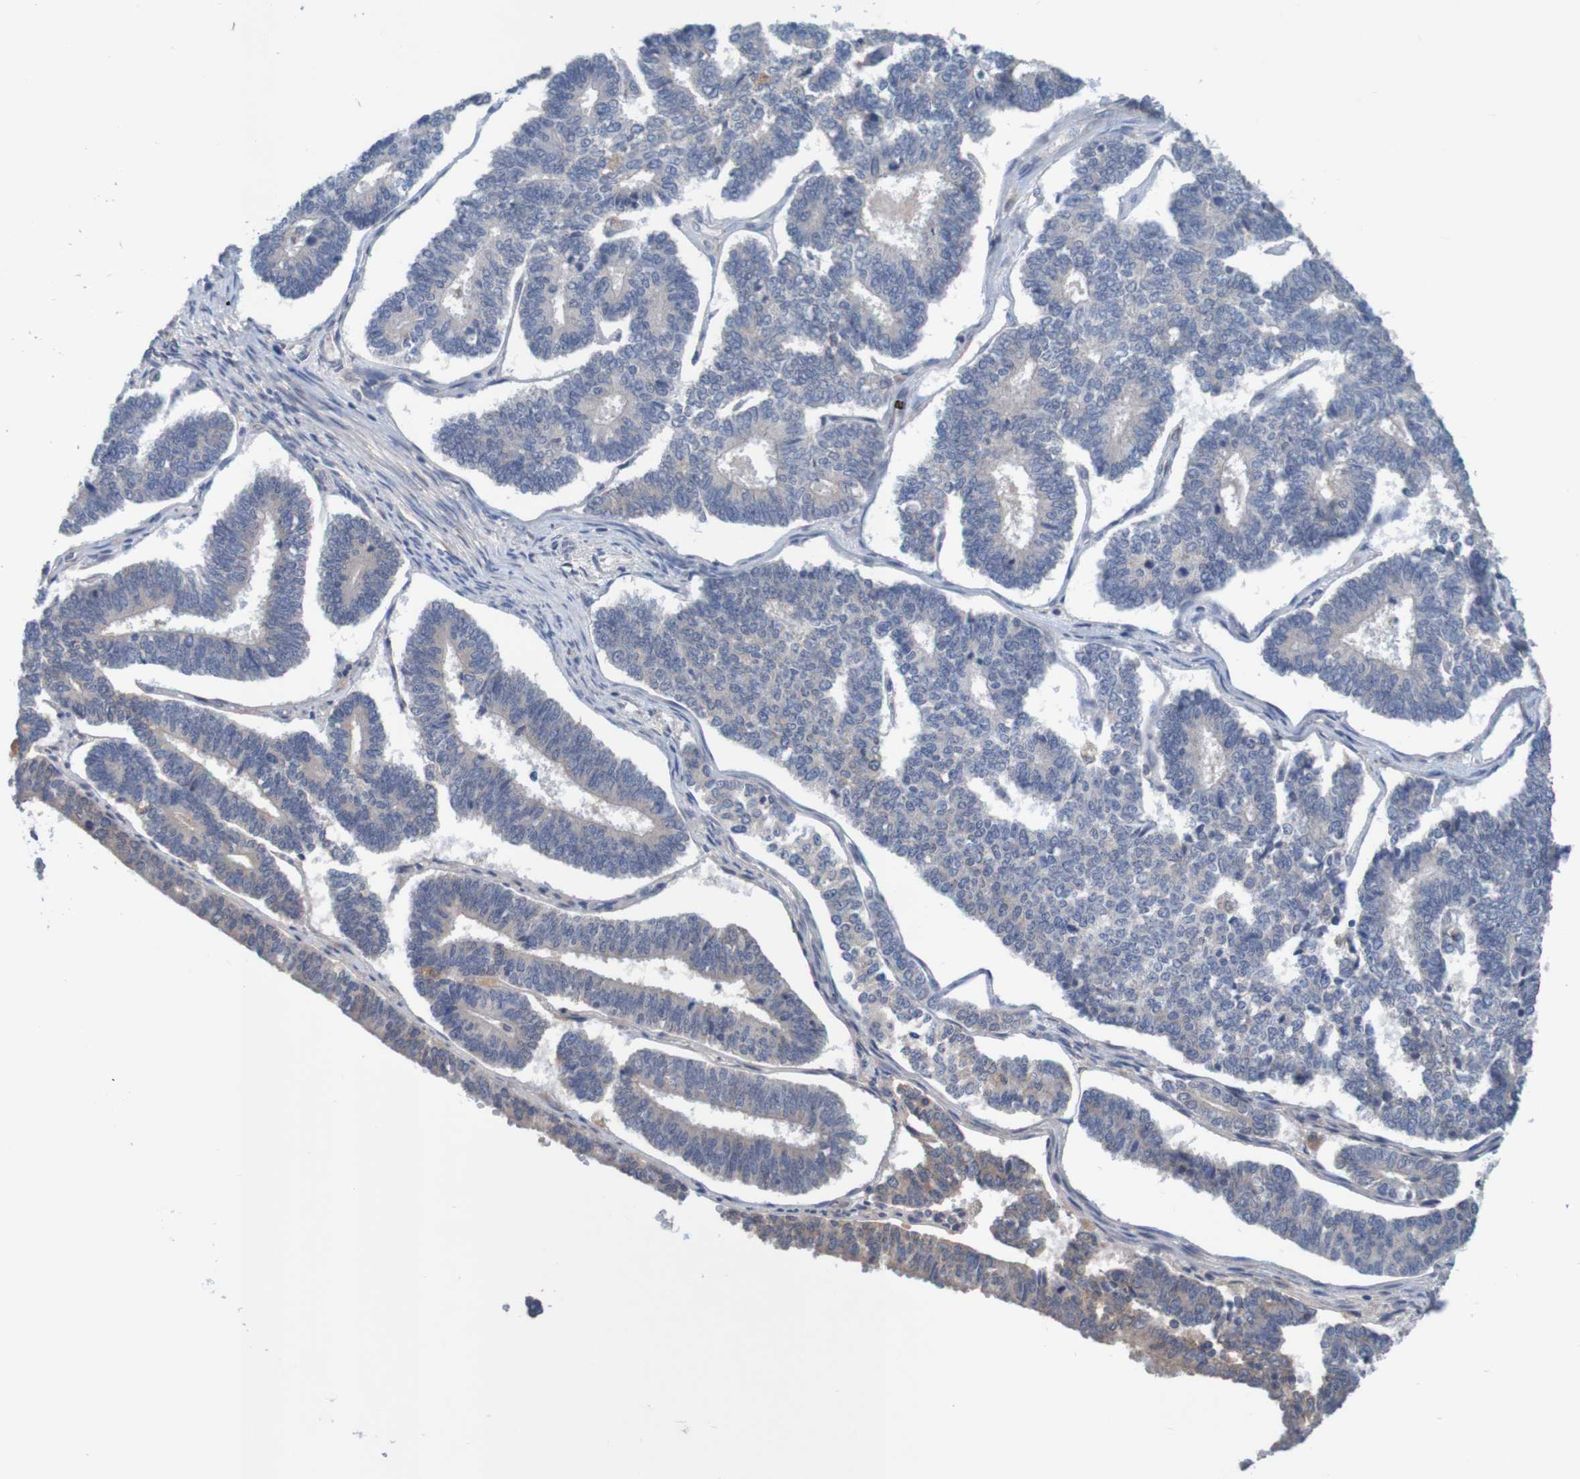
{"staining": {"intensity": "weak", "quantity": "25%-75%", "location": "cytoplasmic/membranous"}, "tissue": "endometrial cancer", "cell_type": "Tumor cells", "image_type": "cancer", "snomed": [{"axis": "morphology", "description": "Adenocarcinoma, NOS"}, {"axis": "topography", "description": "Endometrium"}], "caption": "Weak cytoplasmic/membranous positivity for a protein is seen in about 25%-75% of tumor cells of endometrial cancer using IHC.", "gene": "LTA", "patient": {"sex": "female", "age": 70}}